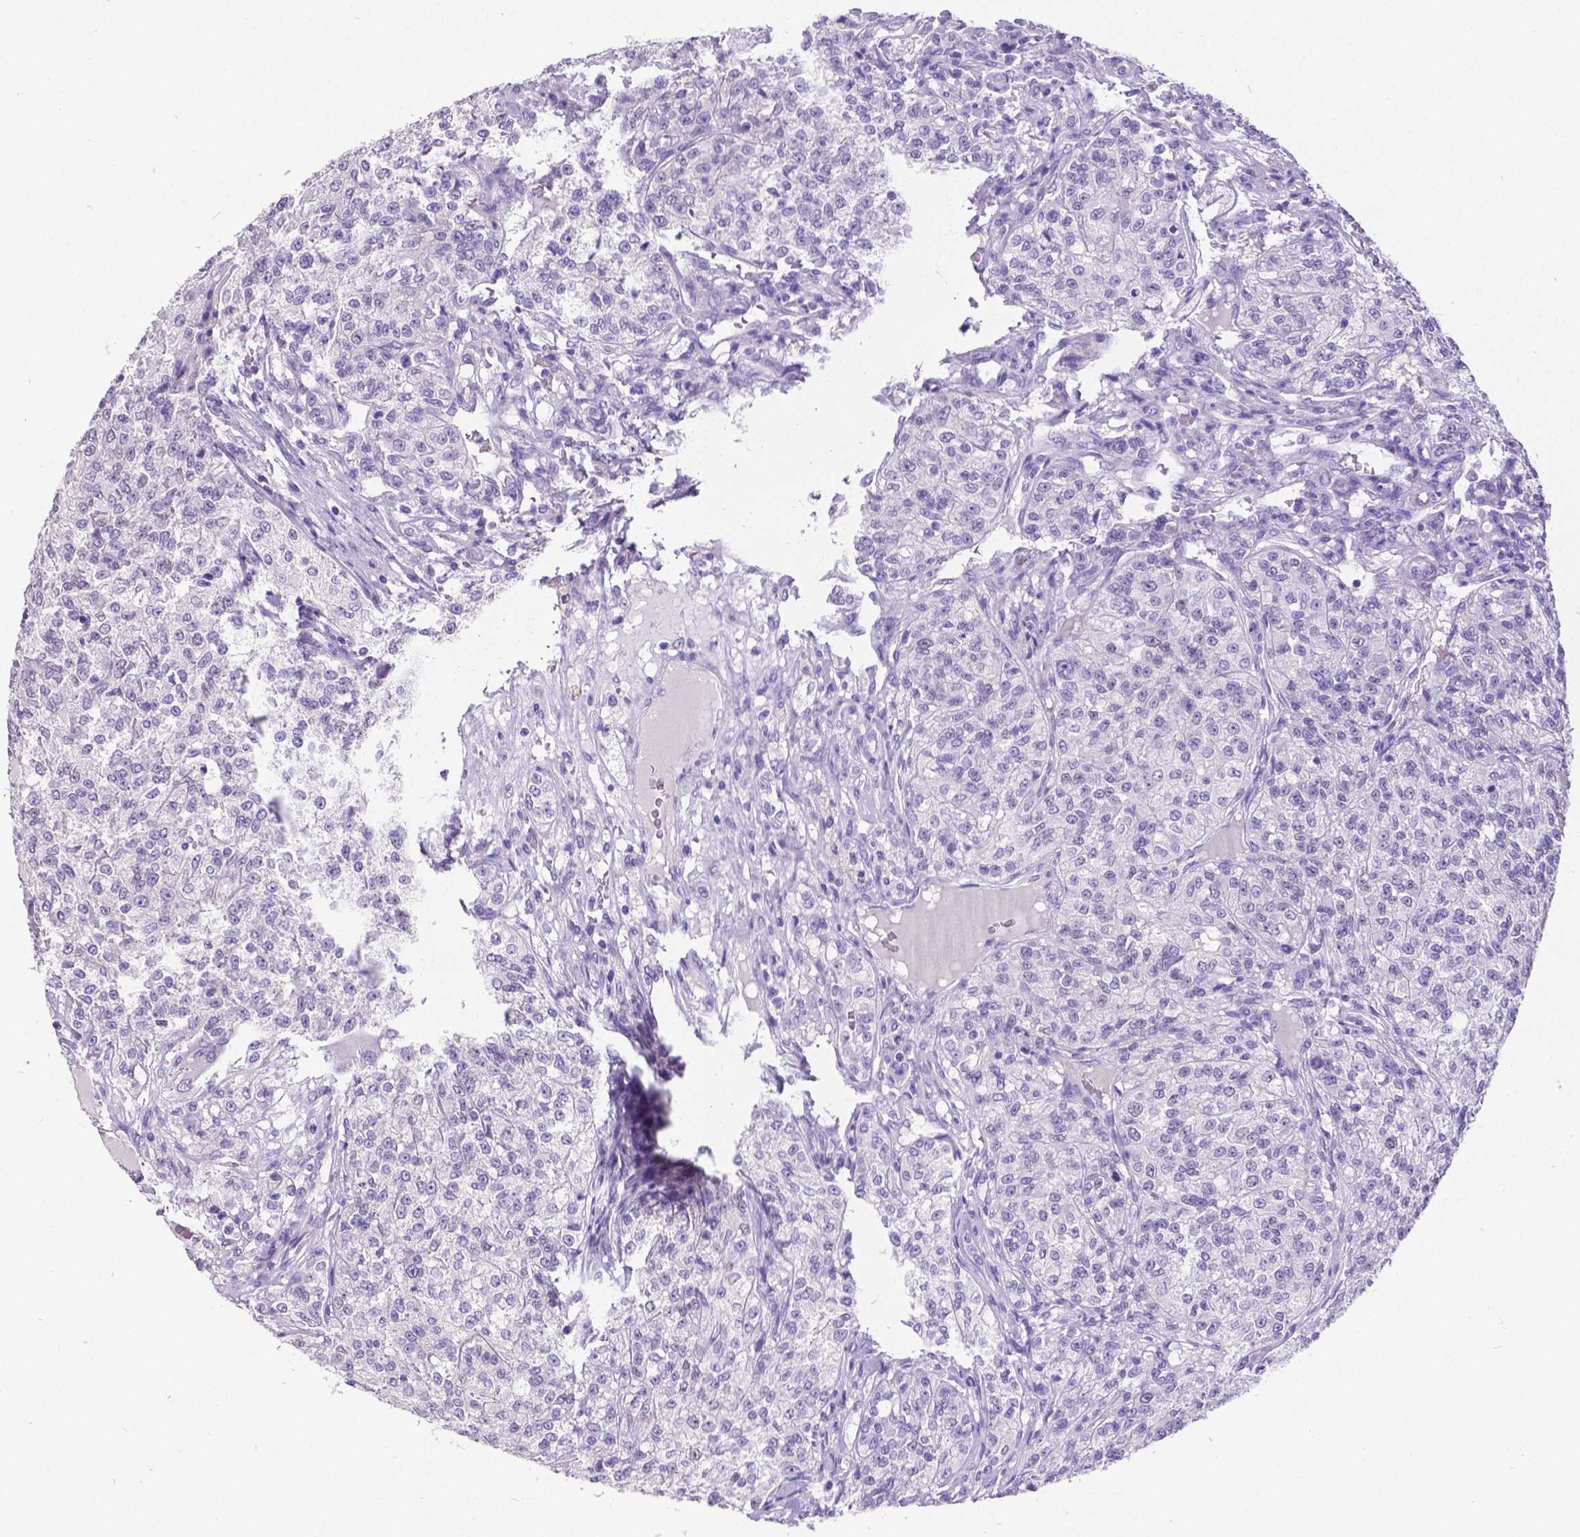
{"staining": {"intensity": "negative", "quantity": "none", "location": "none"}, "tissue": "renal cancer", "cell_type": "Tumor cells", "image_type": "cancer", "snomed": [{"axis": "morphology", "description": "Adenocarcinoma, NOS"}, {"axis": "topography", "description": "Kidney"}], "caption": "The micrograph displays no significant expression in tumor cells of renal cancer.", "gene": "SATB2", "patient": {"sex": "female", "age": 63}}